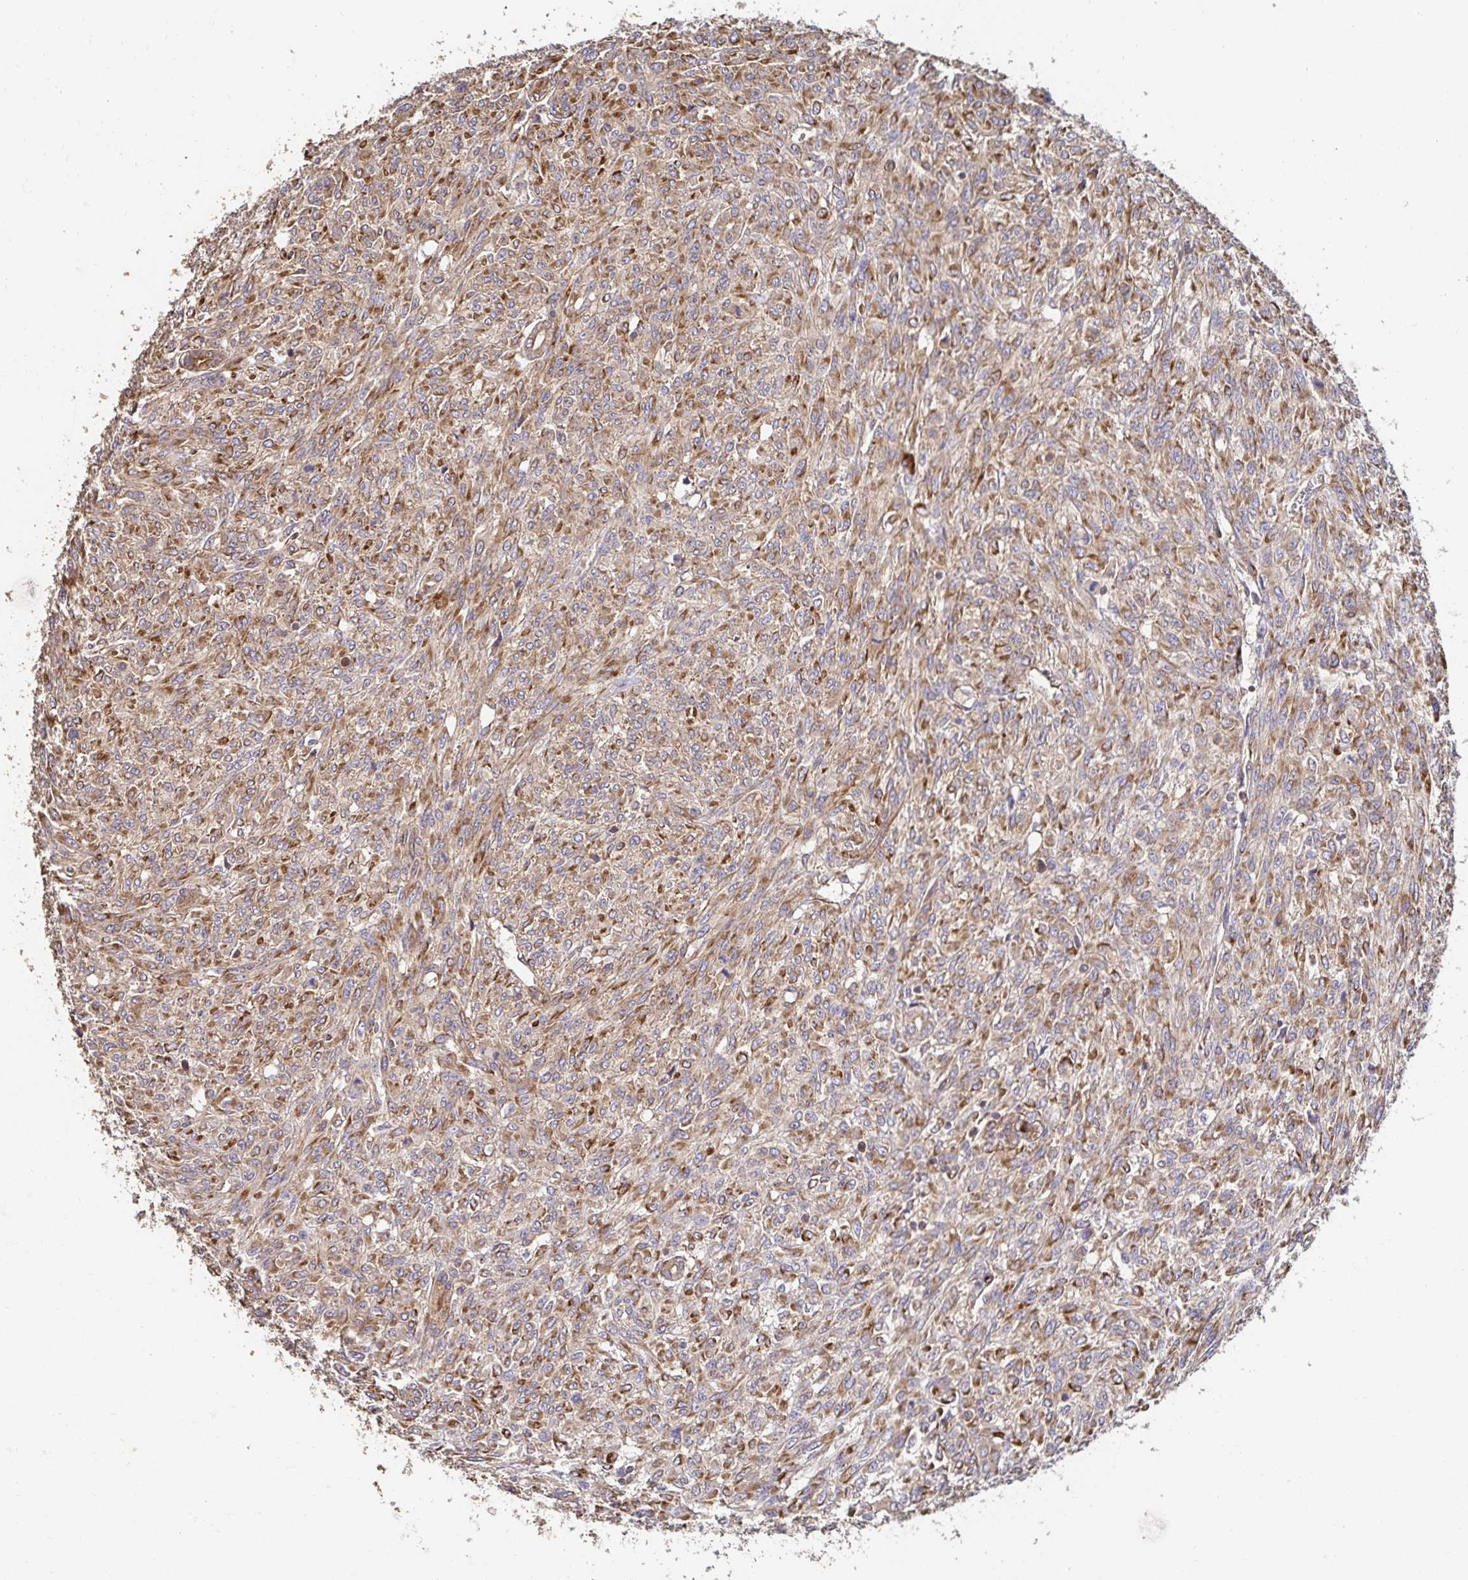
{"staining": {"intensity": "moderate", "quantity": ">75%", "location": "cytoplasmic/membranous"}, "tissue": "renal cancer", "cell_type": "Tumor cells", "image_type": "cancer", "snomed": [{"axis": "morphology", "description": "Adenocarcinoma, NOS"}, {"axis": "topography", "description": "Kidney"}], "caption": "Human renal adenocarcinoma stained for a protein (brown) exhibits moderate cytoplasmic/membranous positive staining in approximately >75% of tumor cells.", "gene": "APBB1", "patient": {"sex": "male", "age": 58}}